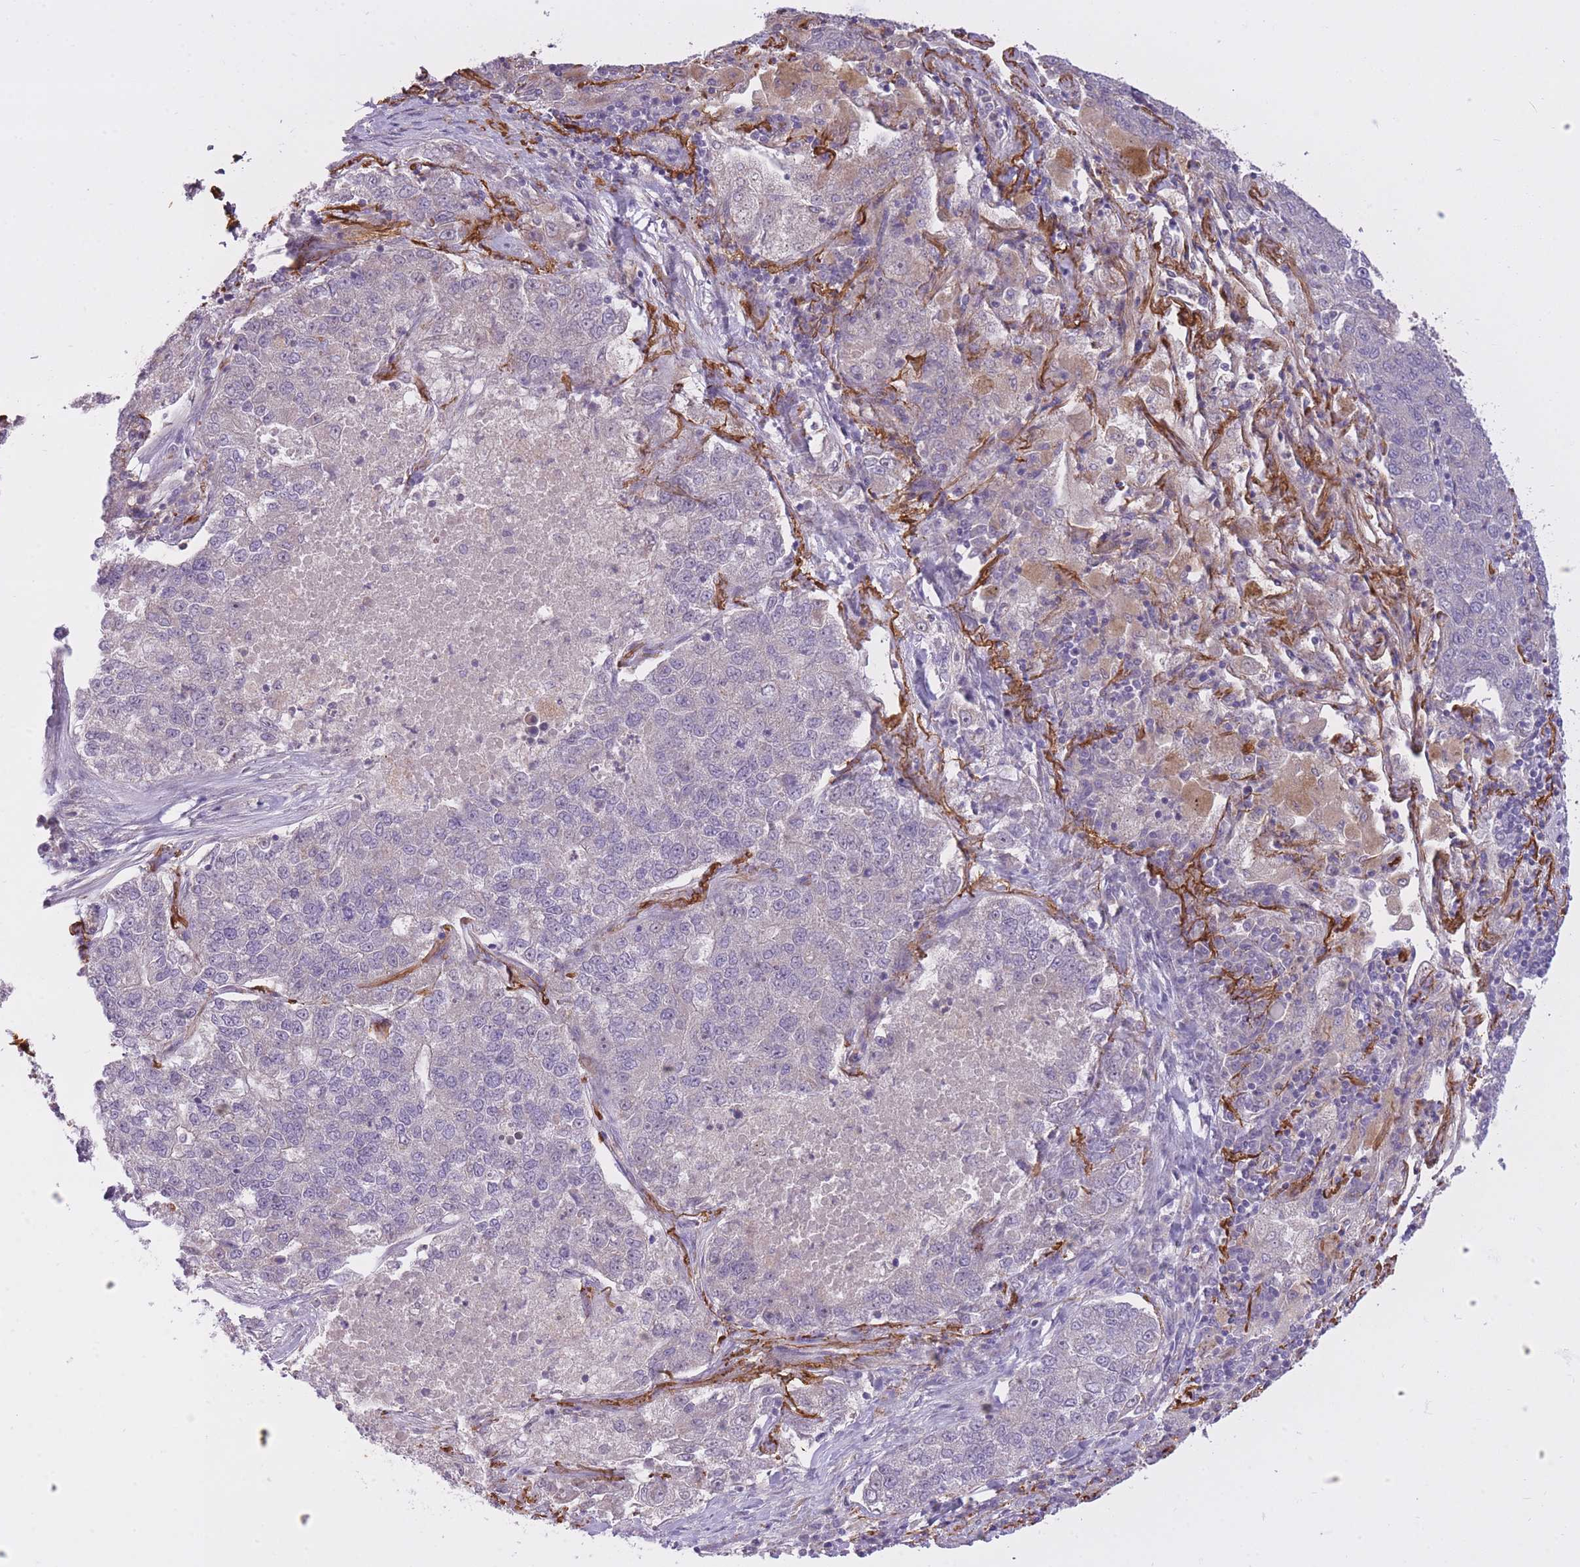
{"staining": {"intensity": "negative", "quantity": "none", "location": "none"}, "tissue": "lung cancer", "cell_type": "Tumor cells", "image_type": "cancer", "snomed": [{"axis": "morphology", "description": "Adenocarcinoma, NOS"}, {"axis": "topography", "description": "Lung"}], "caption": "There is no significant expression in tumor cells of lung cancer (adenocarcinoma).", "gene": "REV1", "patient": {"sex": "male", "age": 49}}